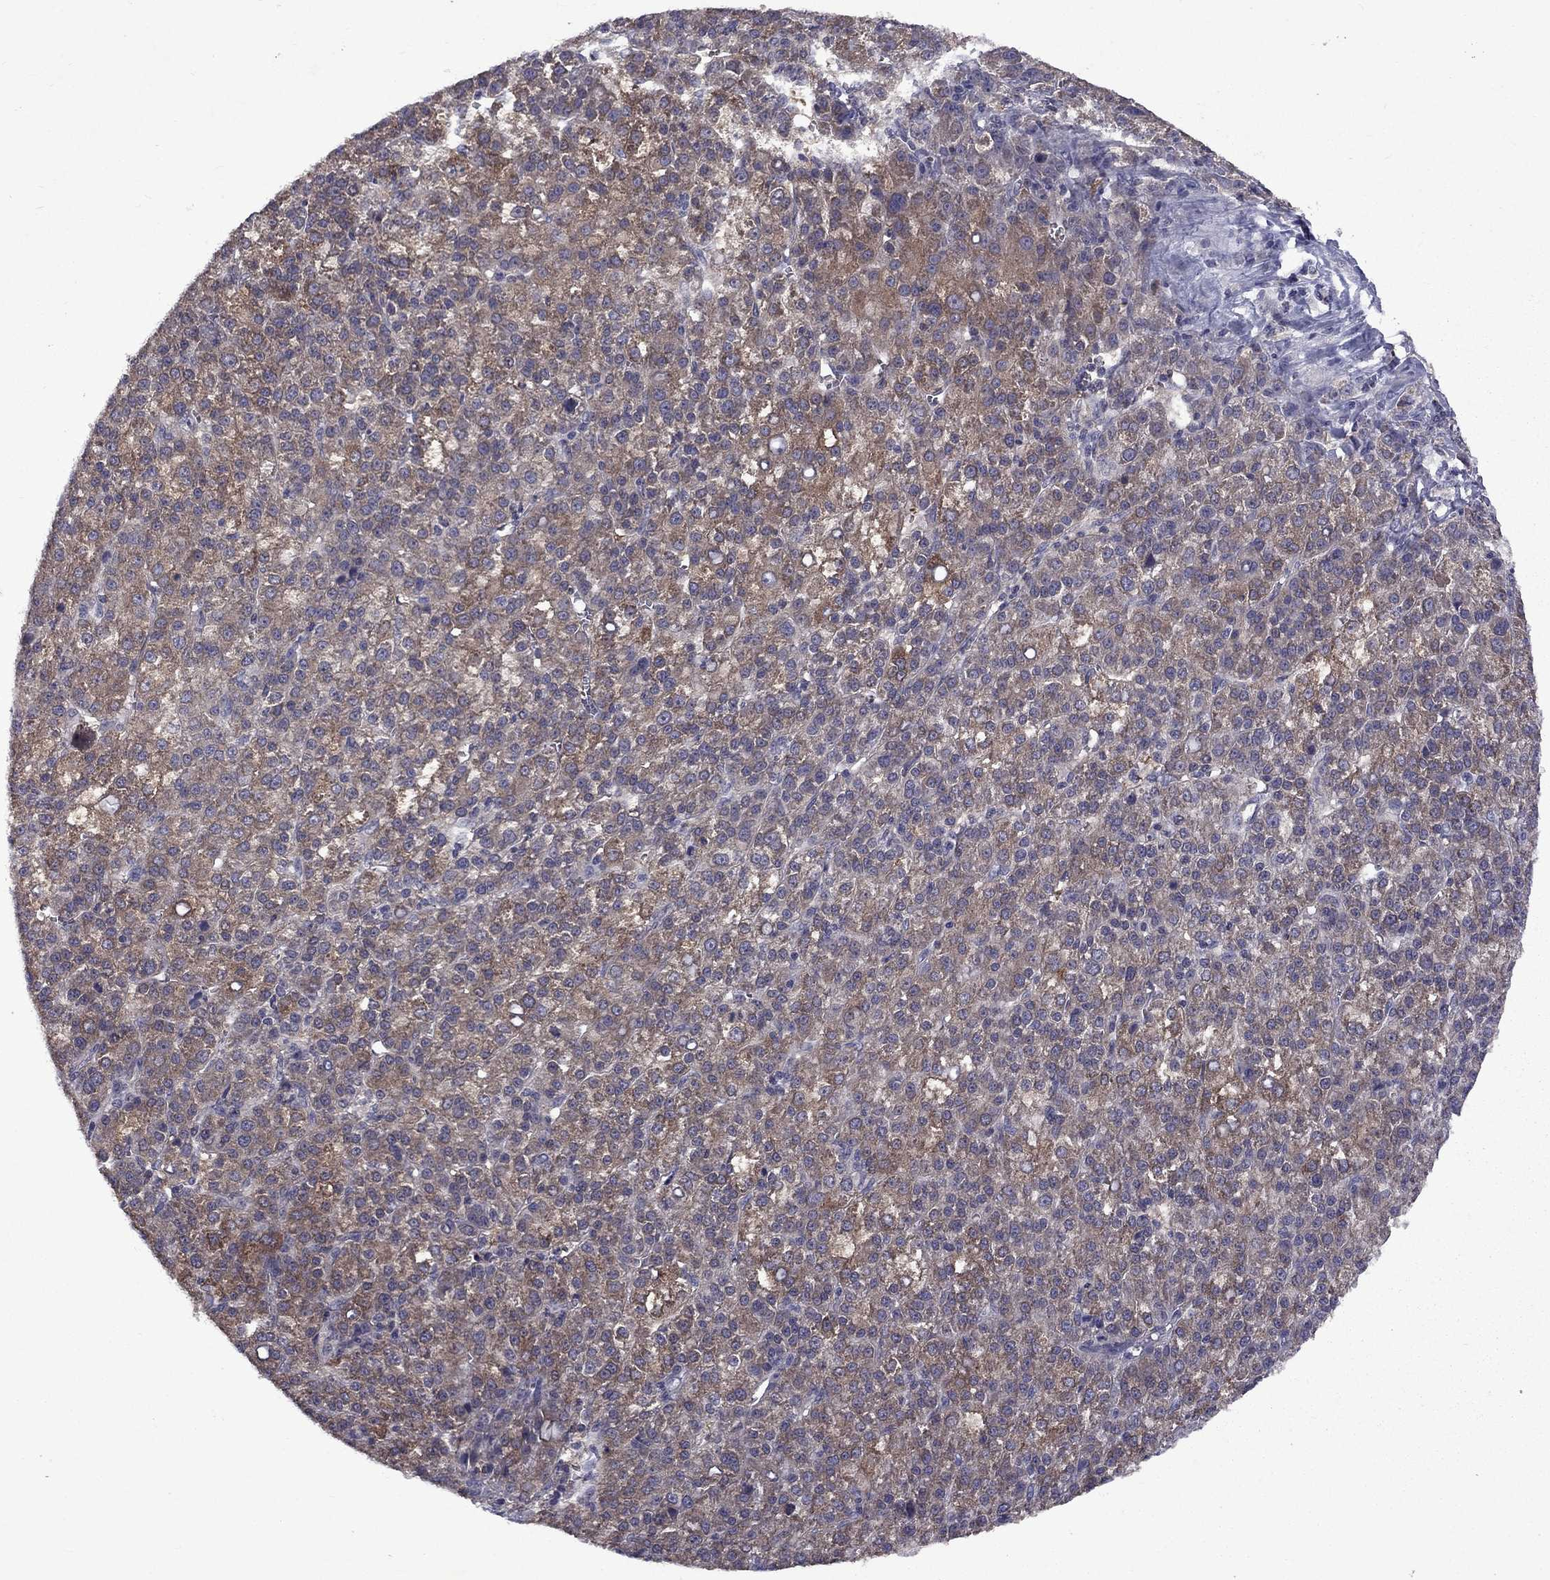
{"staining": {"intensity": "moderate", "quantity": "25%-75%", "location": "cytoplasmic/membranous"}, "tissue": "liver cancer", "cell_type": "Tumor cells", "image_type": "cancer", "snomed": [{"axis": "morphology", "description": "Carcinoma, Hepatocellular, NOS"}, {"axis": "topography", "description": "Liver"}], "caption": "Protein staining by immunohistochemistry (IHC) exhibits moderate cytoplasmic/membranous positivity in about 25%-75% of tumor cells in hepatocellular carcinoma (liver).", "gene": "SNTA1", "patient": {"sex": "female", "age": 60}}